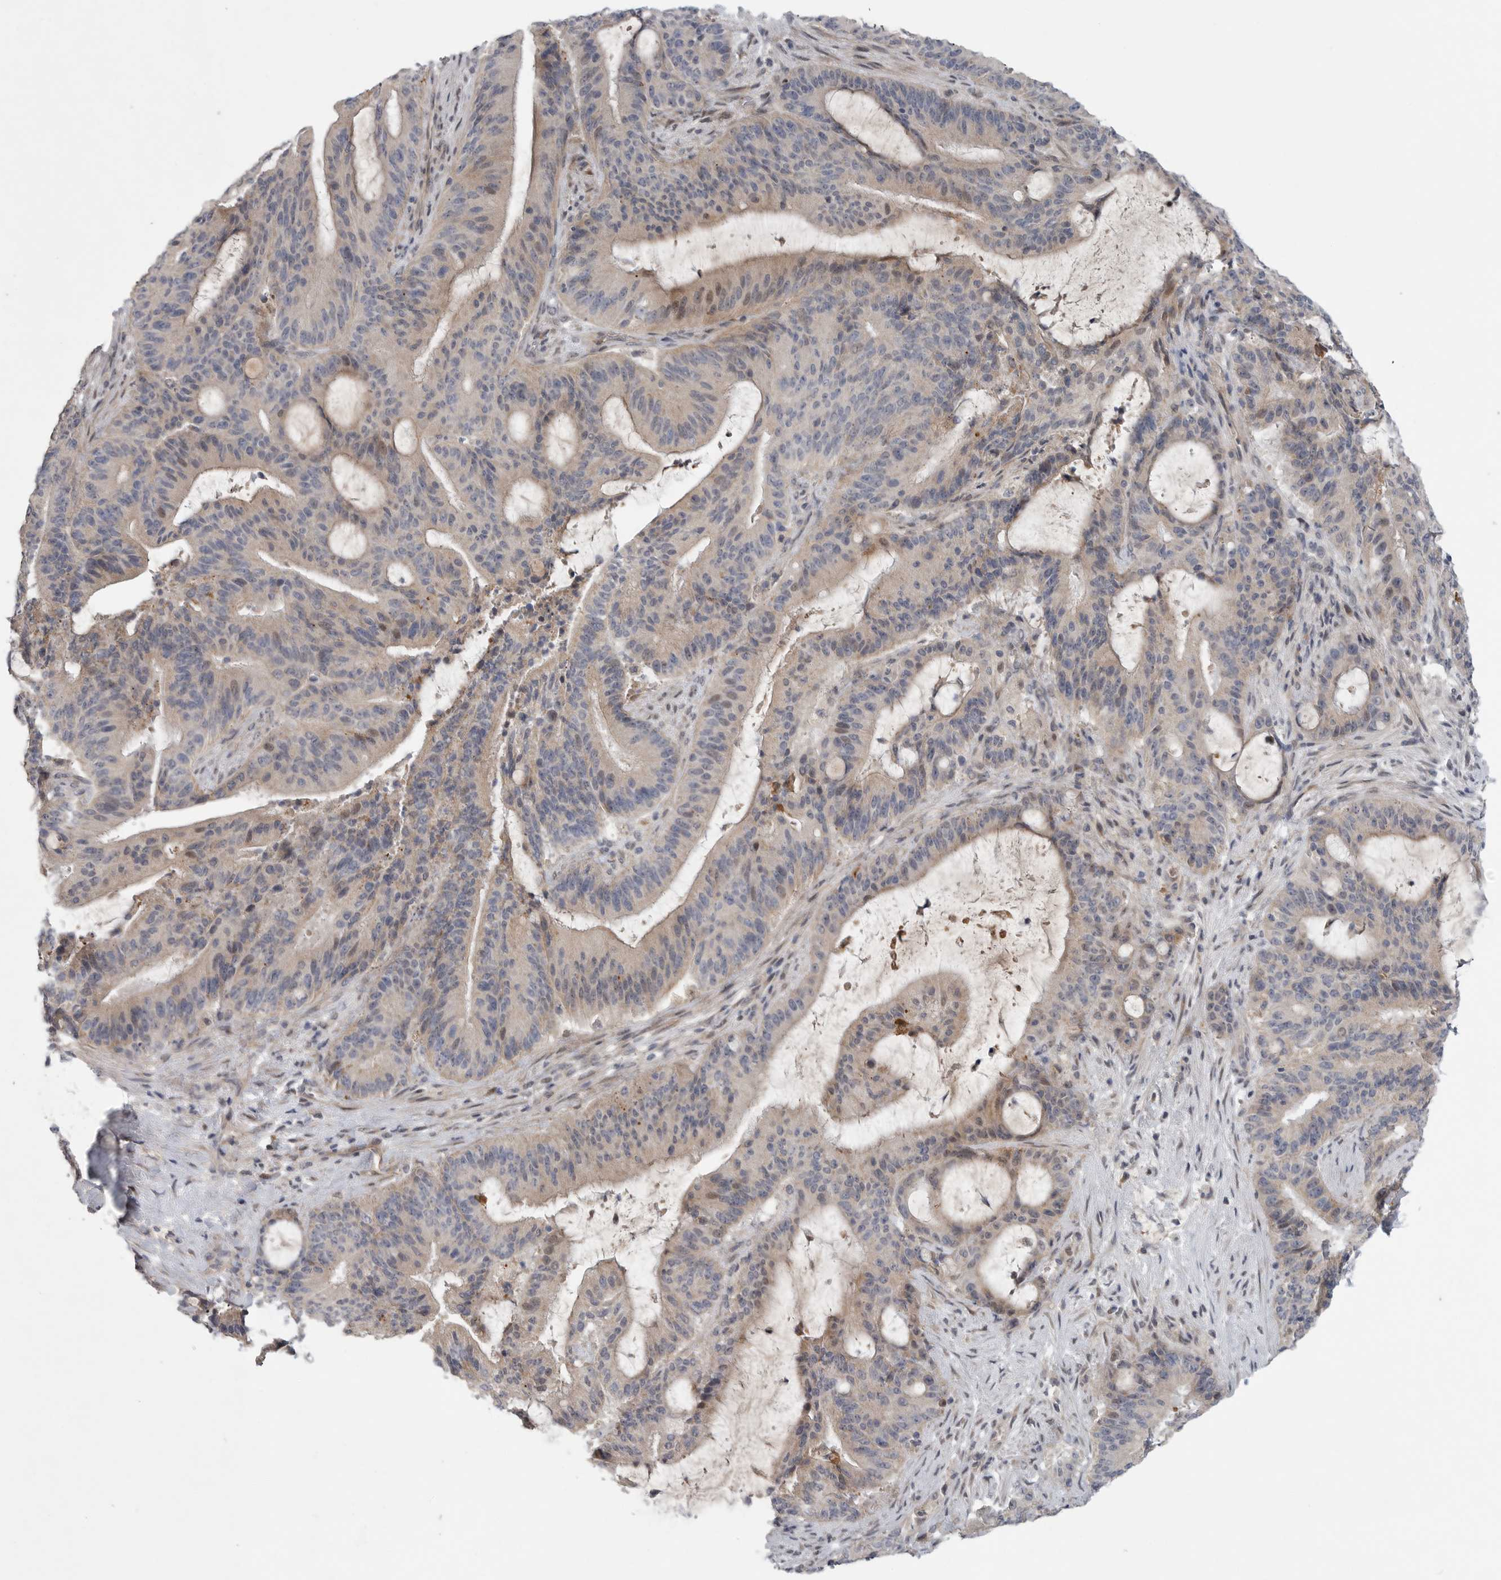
{"staining": {"intensity": "weak", "quantity": "<25%", "location": "cytoplasmic/membranous"}, "tissue": "liver cancer", "cell_type": "Tumor cells", "image_type": "cancer", "snomed": [{"axis": "morphology", "description": "Normal tissue, NOS"}, {"axis": "morphology", "description": "Cholangiocarcinoma"}, {"axis": "topography", "description": "Liver"}, {"axis": "topography", "description": "Peripheral nerve tissue"}], "caption": "Histopathology image shows no significant protein positivity in tumor cells of liver cholangiocarcinoma. (Immunohistochemistry (ihc), brightfield microscopy, high magnification).", "gene": "FBXO43", "patient": {"sex": "female", "age": 73}}